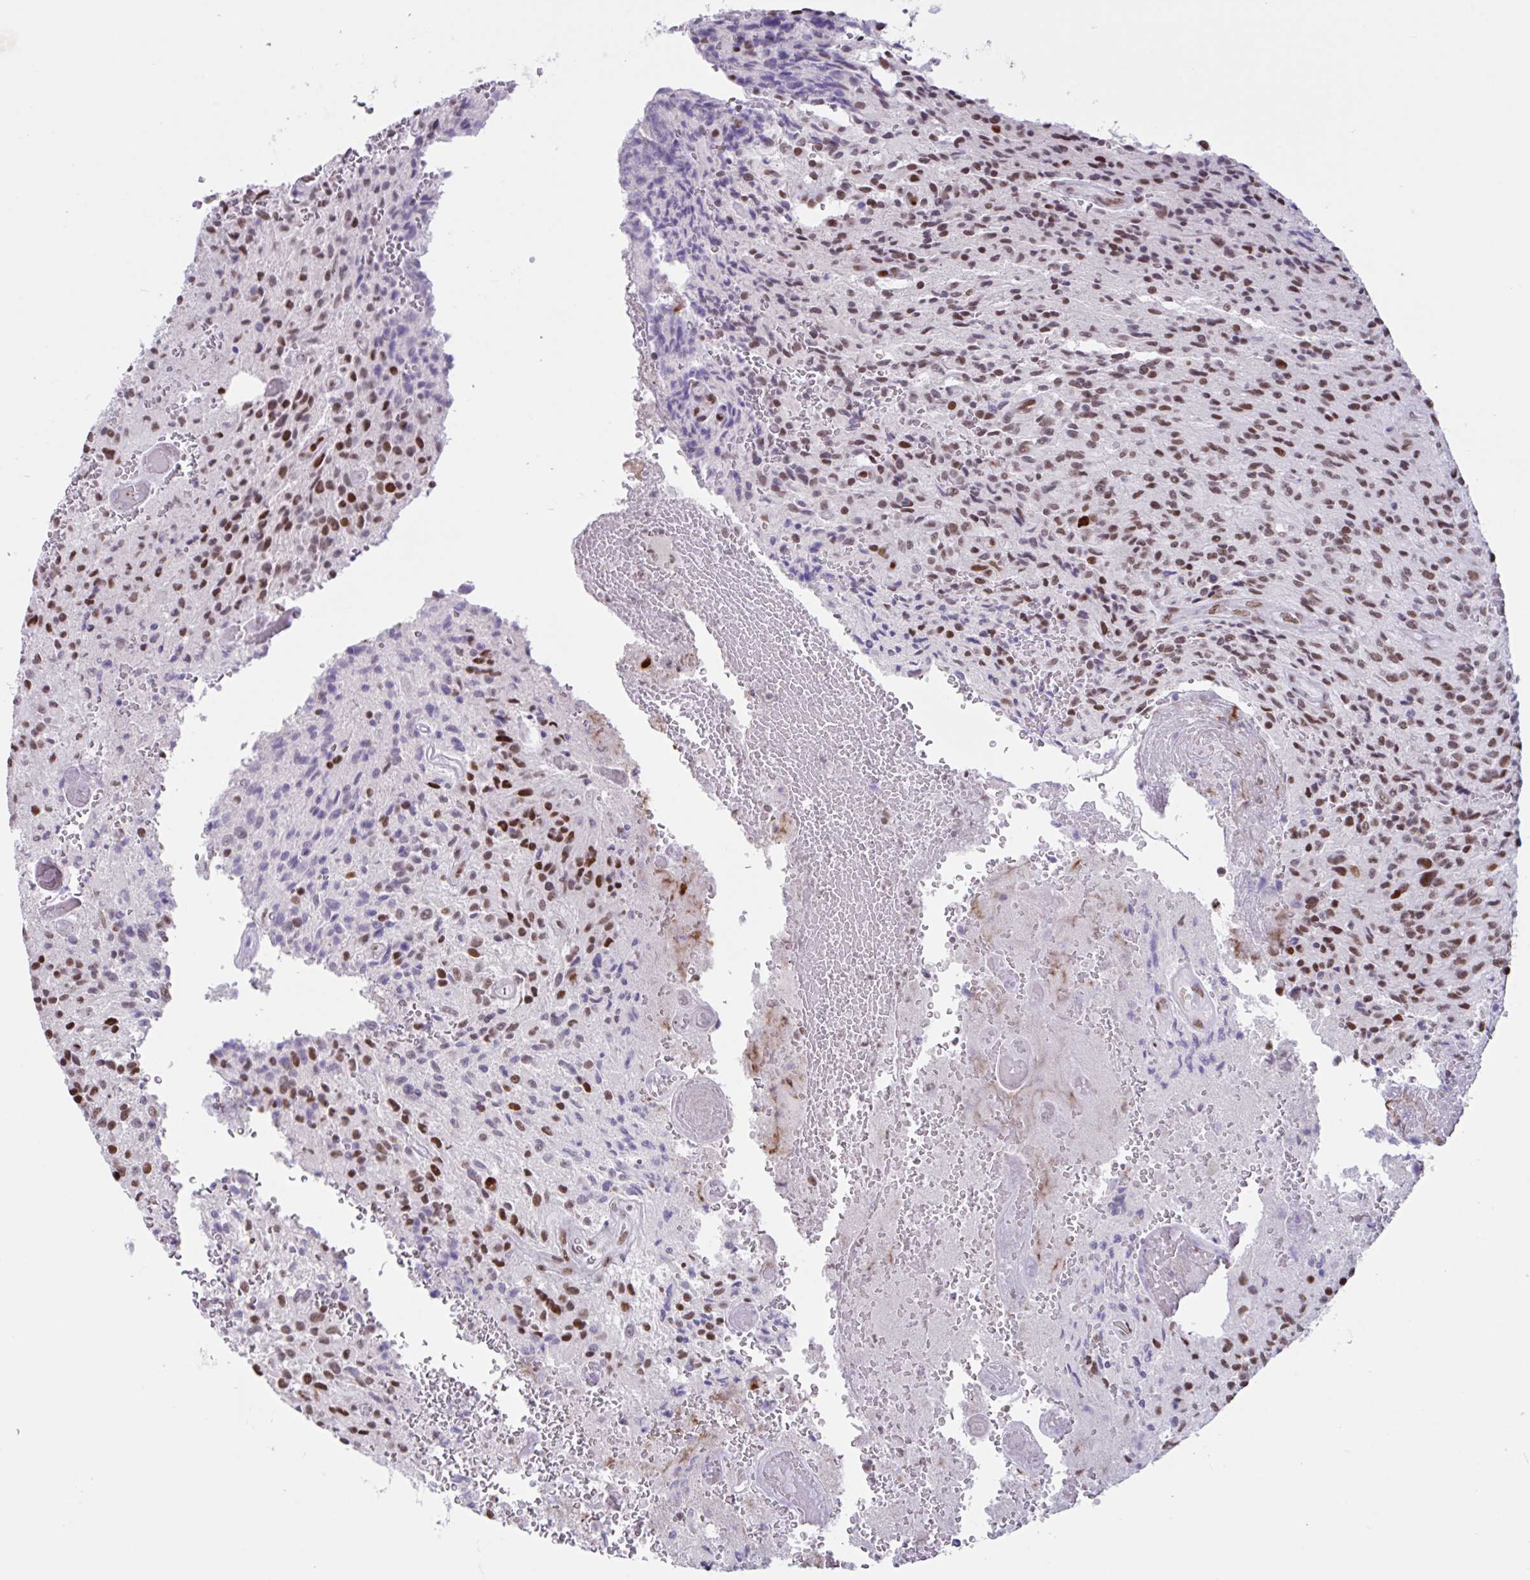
{"staining": {"intensity": "moderate", "quantity": ">75%", "location": "nuclear"}, "tissue": "glioma", "cell_type": "Tumor cells", "image_type": "cancer", "snomed": [{"axis": "morphology", "description": "Normal tissue, NOS"}, {"axis": "morphology", "description": "Glioma, malignant, High grade"}, {"axis": "topography", "description": "Cerebral cortex"}], "caption": "High-power microscopy captured an immunohistochemistry (IHC) micrograph of malignant glioma (high-grade), revealing moderate nuclear expression in about >75% of tumor cells. Immunohistochemistry stains the protein in brown and the nuclei are stained blue.", "gene": "CLP1", "patient": {"sex": "male", "age": 56}}